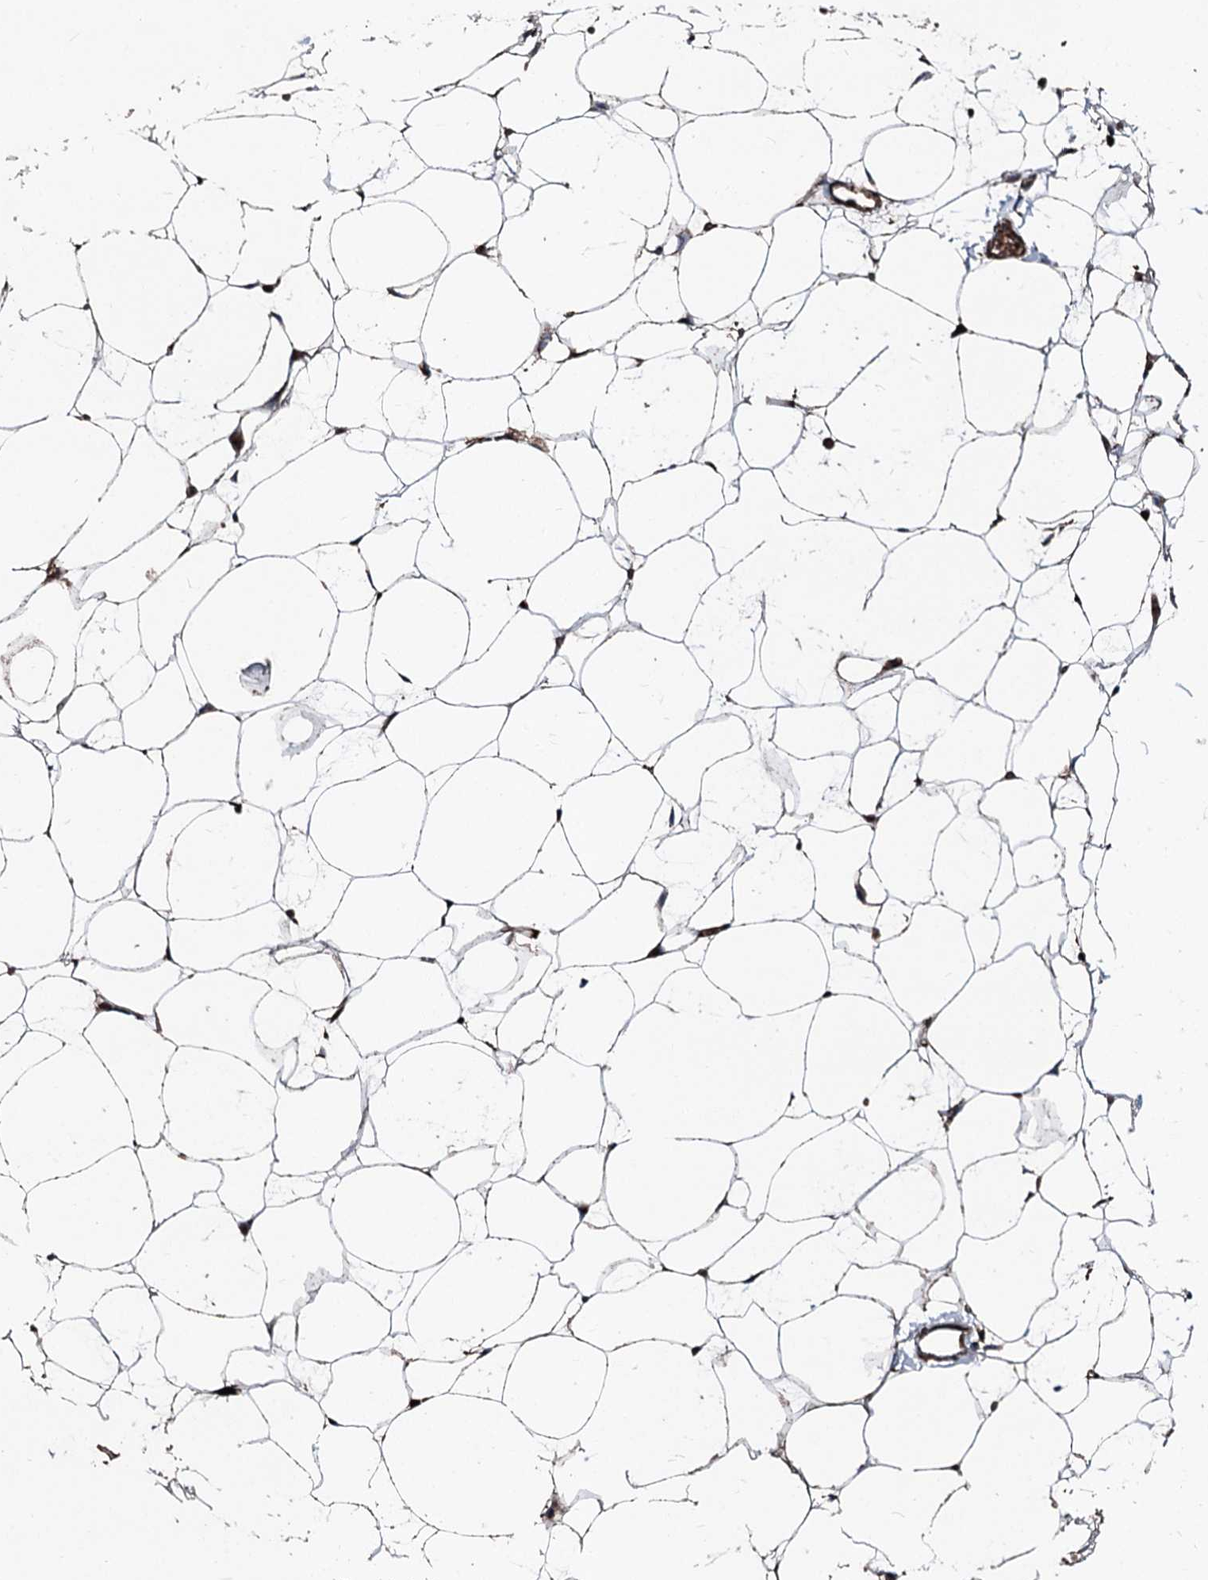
{"staining": {"intensity": "moderate", "quantity": ">75%", "location": "cytoplasmic/membranous"}, "tissue": "adipose tissue", "cell_type": "Adipocytes", "image_type": "normal", "snomed": [{"axis": "morphology", "description": "Normal tissue, NOS"}, {"axis": "topography", "description": "Breast"}], "caption": "This micrograph shows immunohistochemistry (IHC) staining of normal adipose tissue, with medium moderate cytoplasmic/membranous positivity in approximately >75% of adipocytes.", "gene": "DDIAS", "patient": {"sex": "female", "age": 23}}